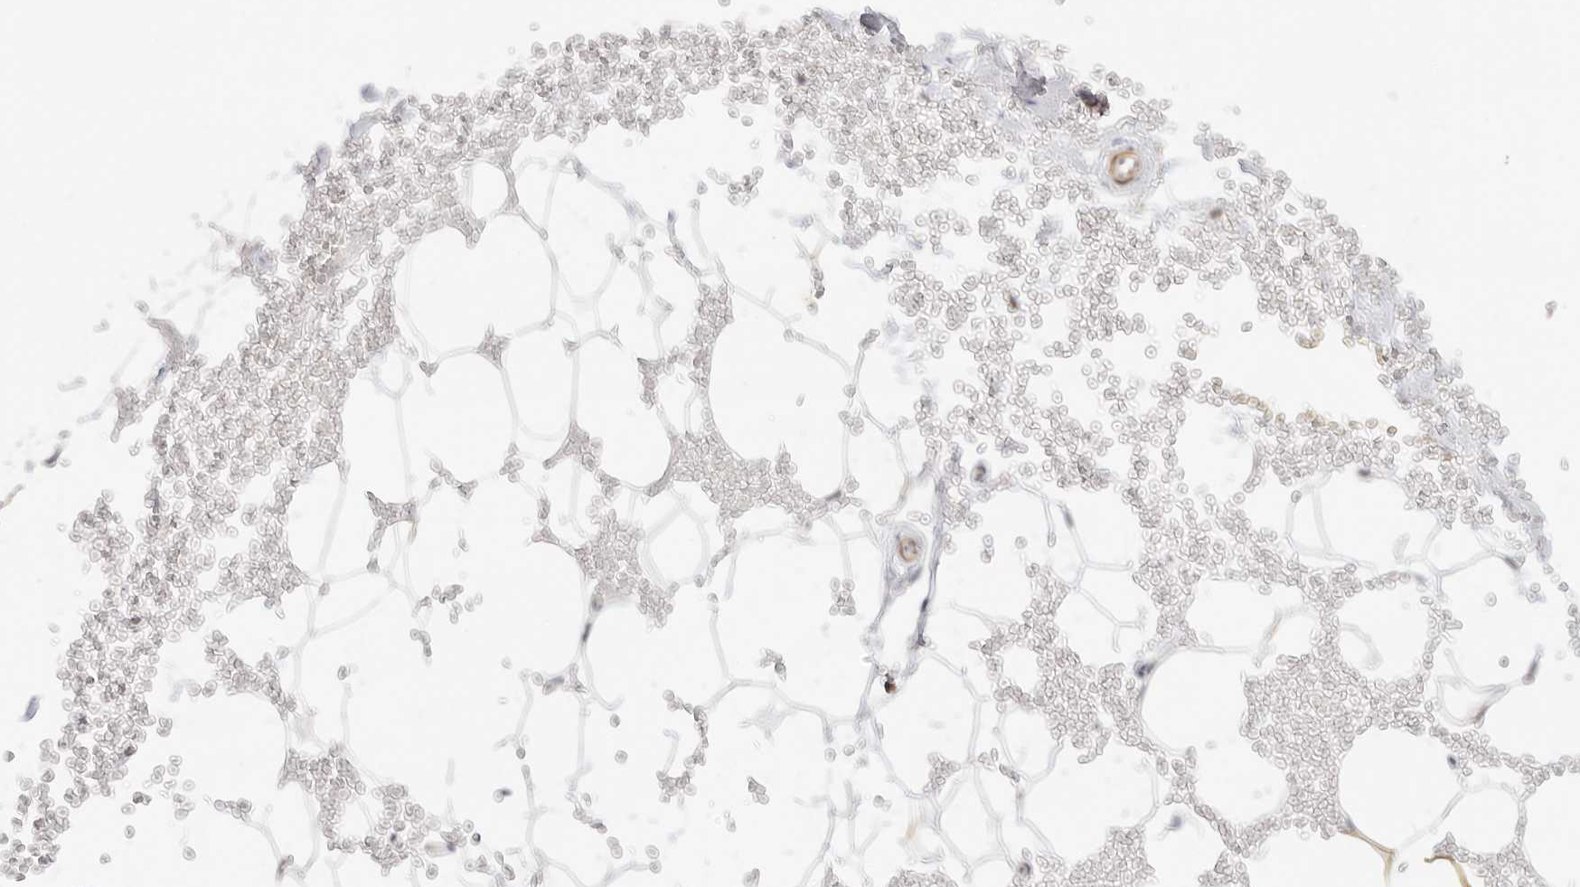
{"staining": {"intensity": "negative", "quantity": "none", "location": "none"}, "tissue": "adipose tissue", "cell_type": "Adipocytes", "image_type": "normal", "snomed": [{"axis": "morphology", "description": "Normal tissue, NOS"}, {"axis": "topography", "description": "Breast"}], "caption": "Immunohistochemistry of unremarkable human adipose tissue reveals no expression in adipocytes. Nuclei are stained in blue.", "gene": "GORAB", "patient": {"sex": "female", "age": 23}}